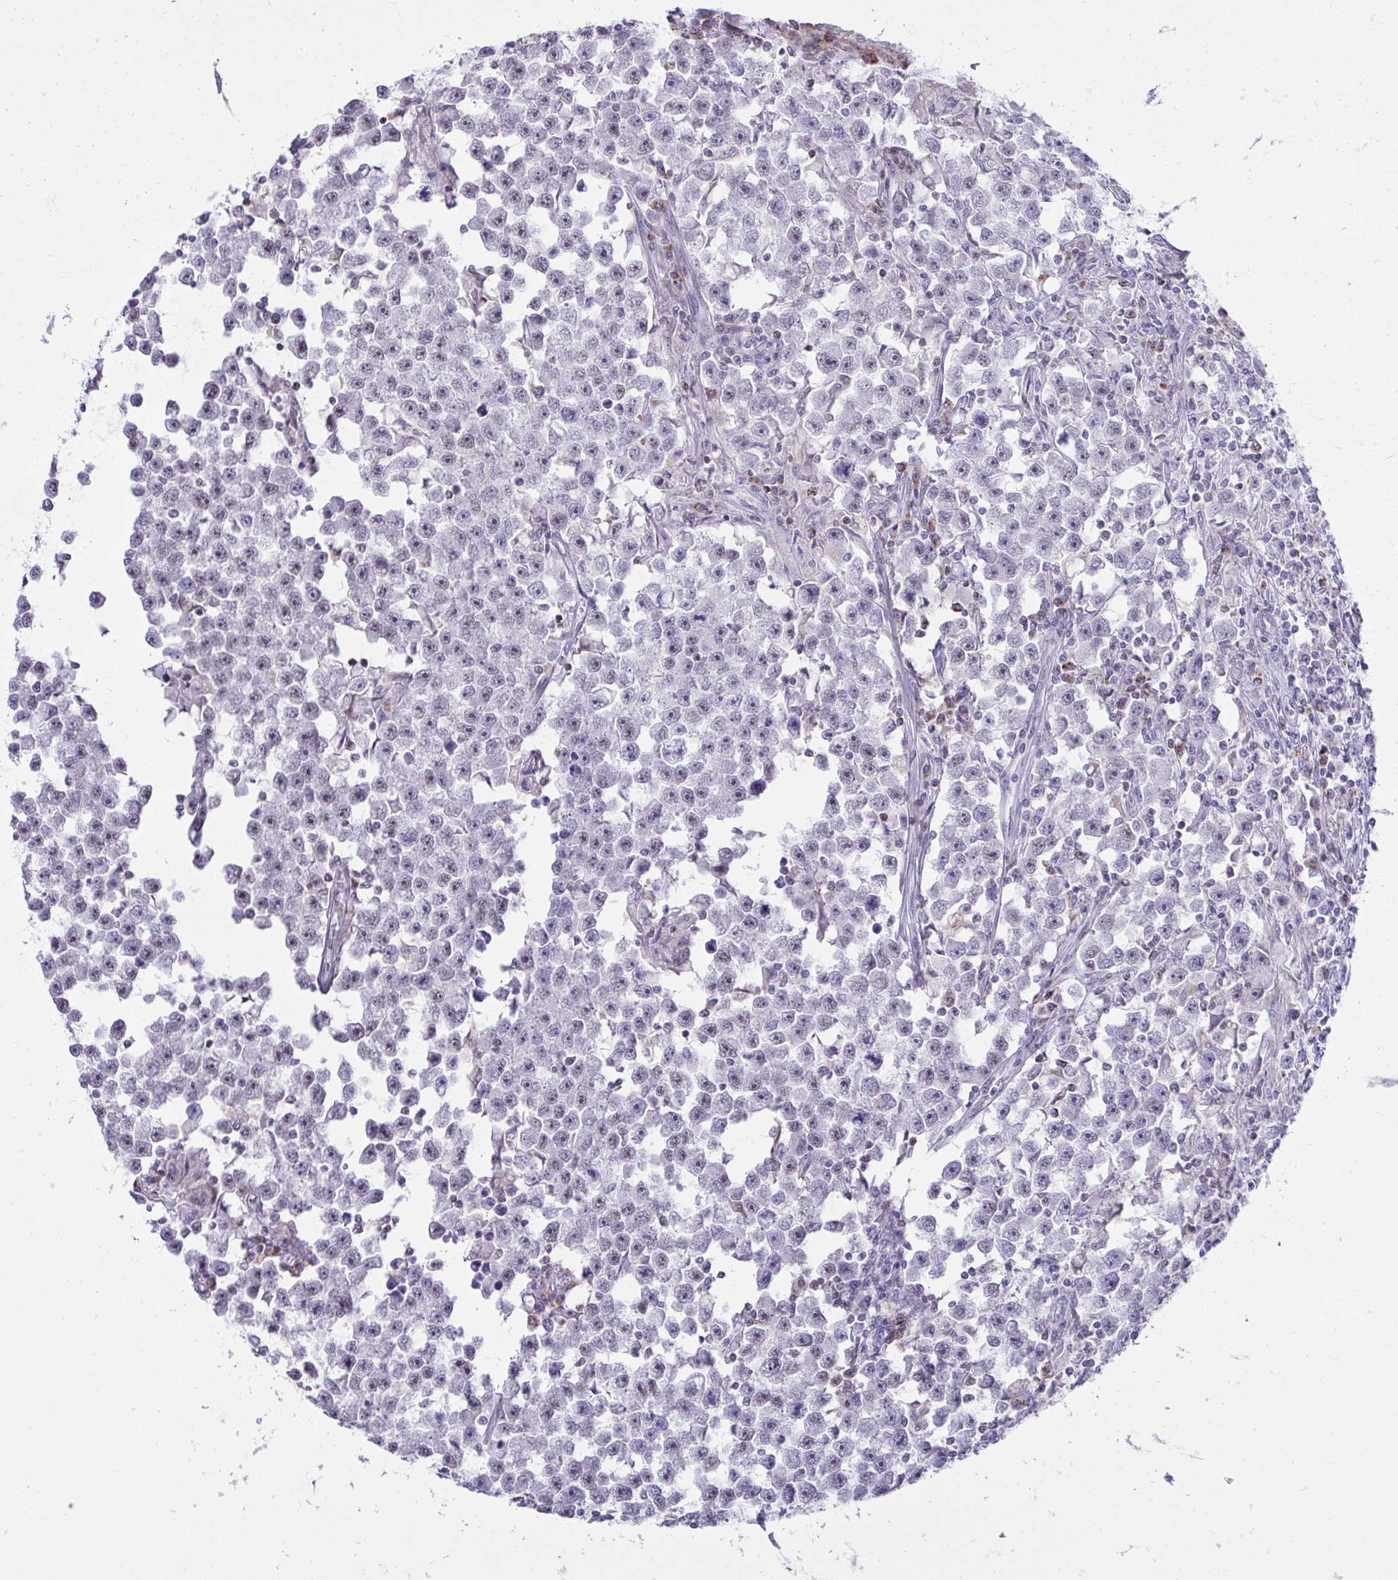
{"staining": {"intensity": "negative", "quantity": "none", "location": "none"}, "tissue": "testis cancer", "cell_type": "Tumor cells", "image_type": "cancer", "snomed": [{"axis": "morphology", "description": "Seminoma, NOS"}, {"axis": "topography", "description": "Testis"}], "caption": "Immunohistochemical staining of seminoma (testis) reveals no significant staining in tumor cells.", "gene": "PLA2G12B", "patient": {"sex": "male", "age": 33}}